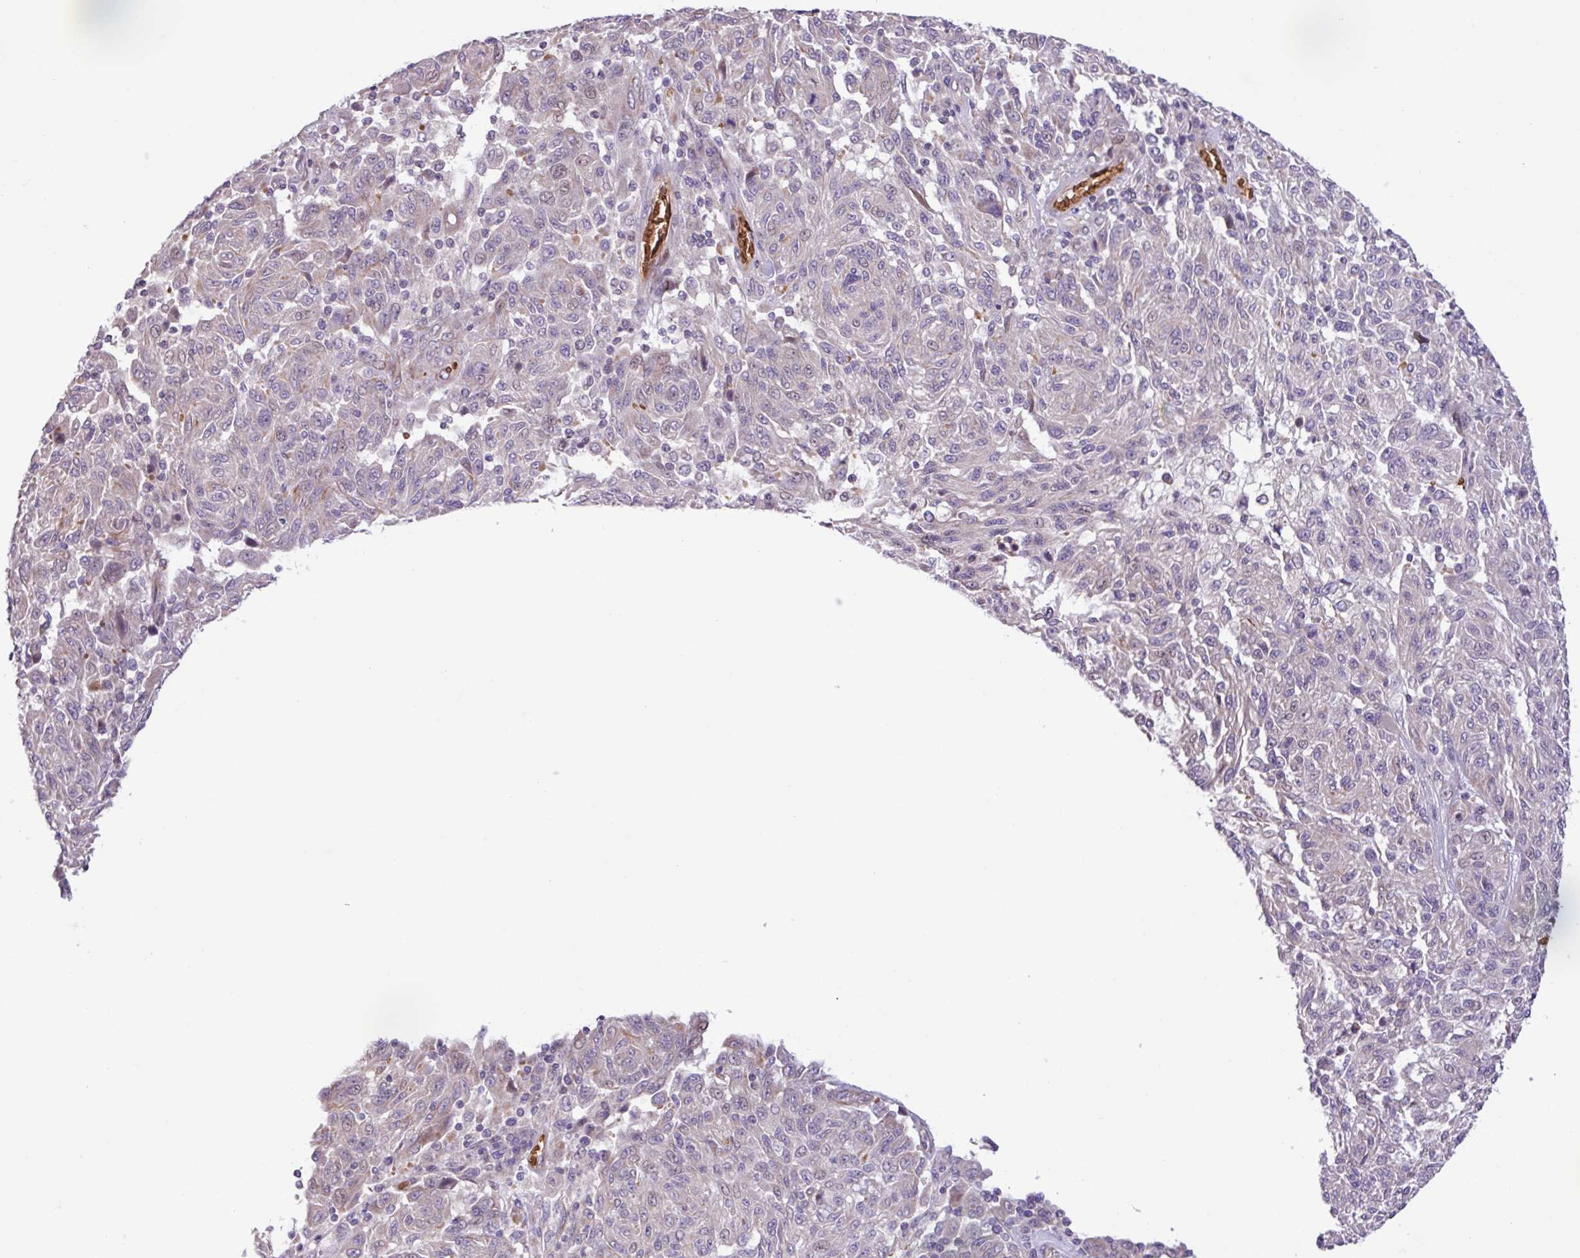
{"staining": {"intensity": "negative", "quantity": "none", "location": "none"}, "tissue": "melanoma", "cell_type": "Tumor cells", "image_type": "cancer", "snomed": [{"axis": "morphology", "description": "Malignant melanoma, NOS"}, {"axis": "topography", "description": "Skin"}], "caption": "The photomicrograph demonstrates no significant expression in tumor cells of malignant melanoma.", "gene": "RAD21L1", "patient": {"sex": "male", "age": 53}}